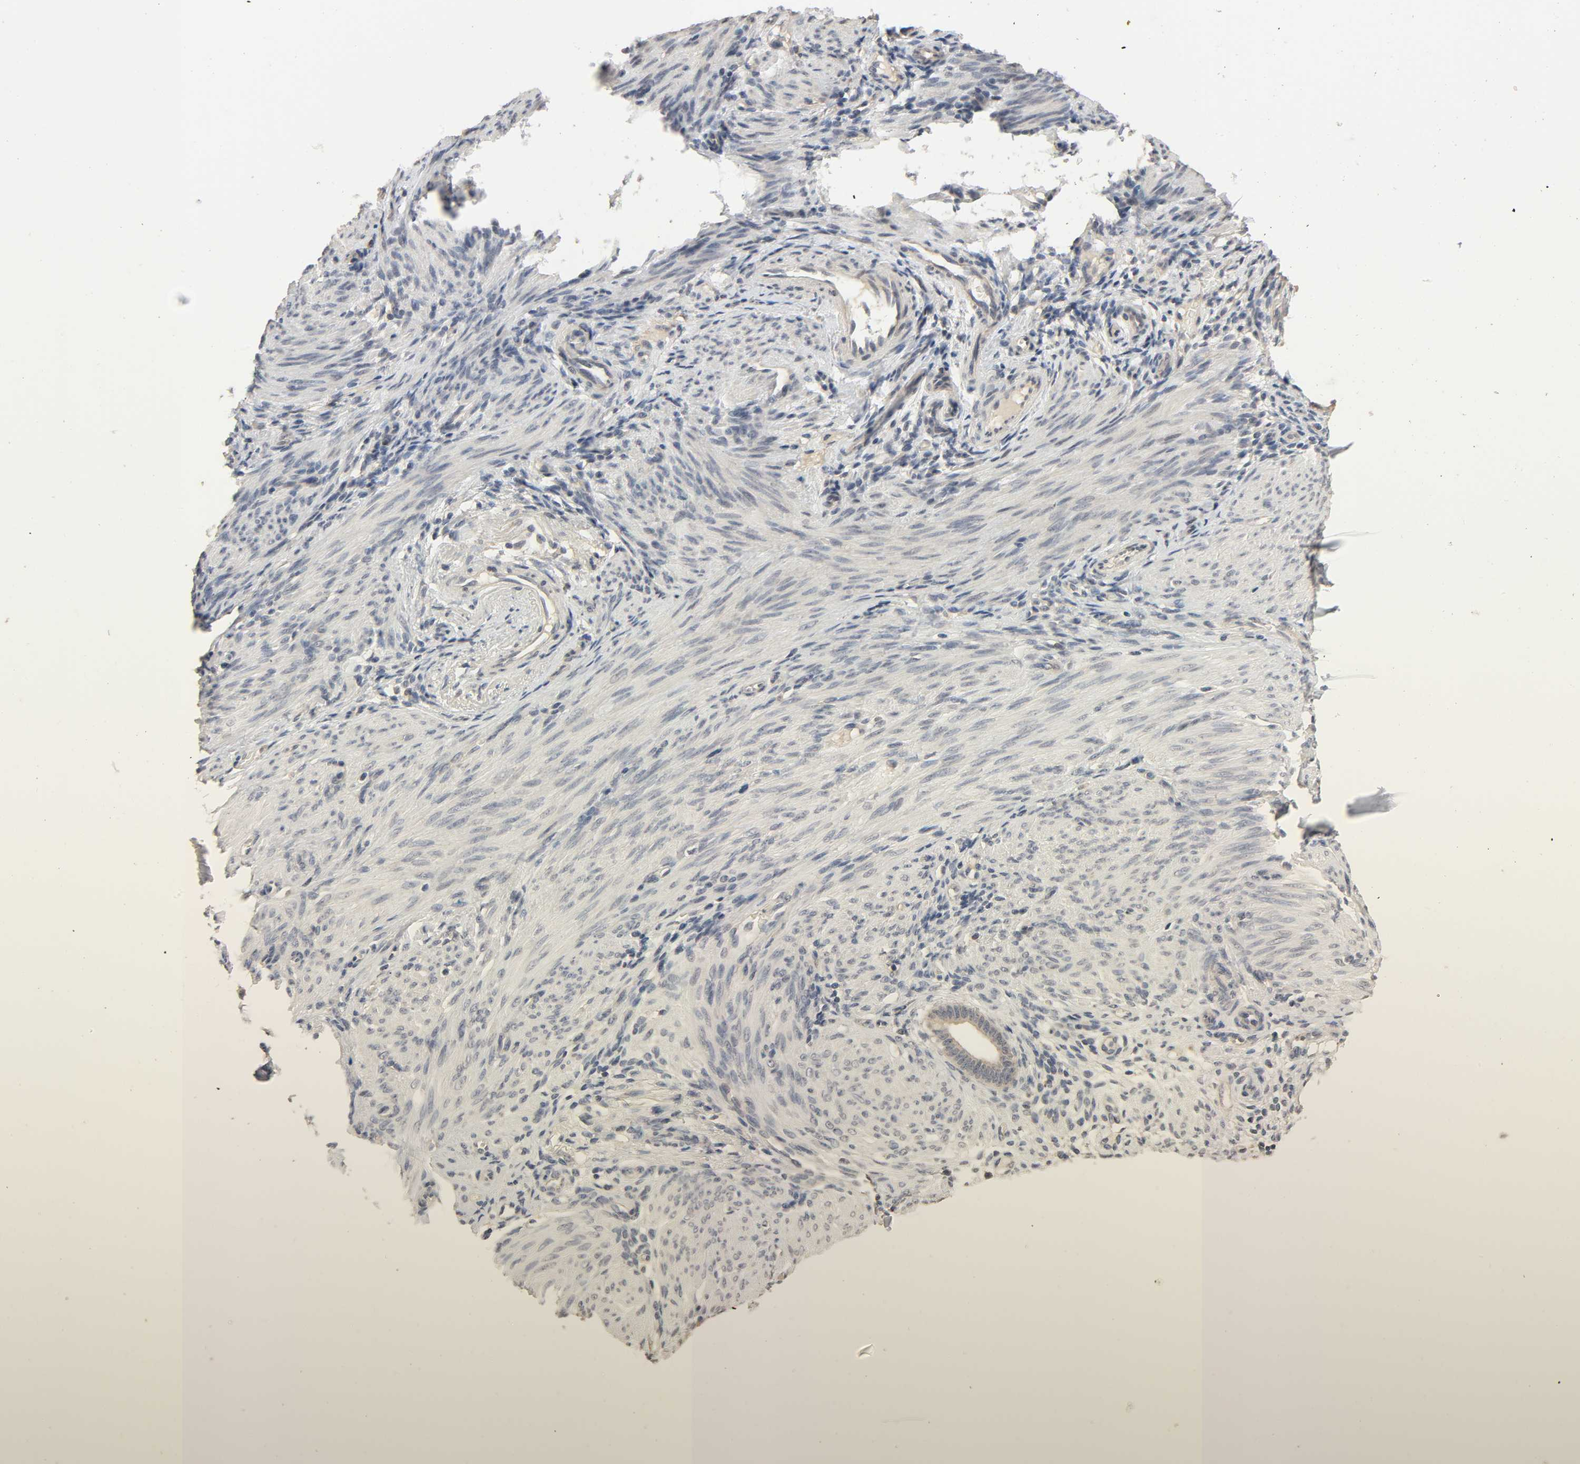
{"staining": {"intensity": "negative", "quantity": "none", "location": "none"}, "tissue": "endometrium", "cell_type": "Cells in endometrial stroma", "image_type": "normal", "snomed": [{"axis": "morphology", "description": "Normal tissue, NOS"}, {"axis": "topography", "description": "Endometrium"}], "caption": "Cells in endometrial stroma are negative for brown protein staining in normal endometrium. (Brightfield microscopy of DAB immunohistochemistry (IHC) at high magnification).", "gene": "MAGEA8", "patient": {"sex": "female", "age": 72}}